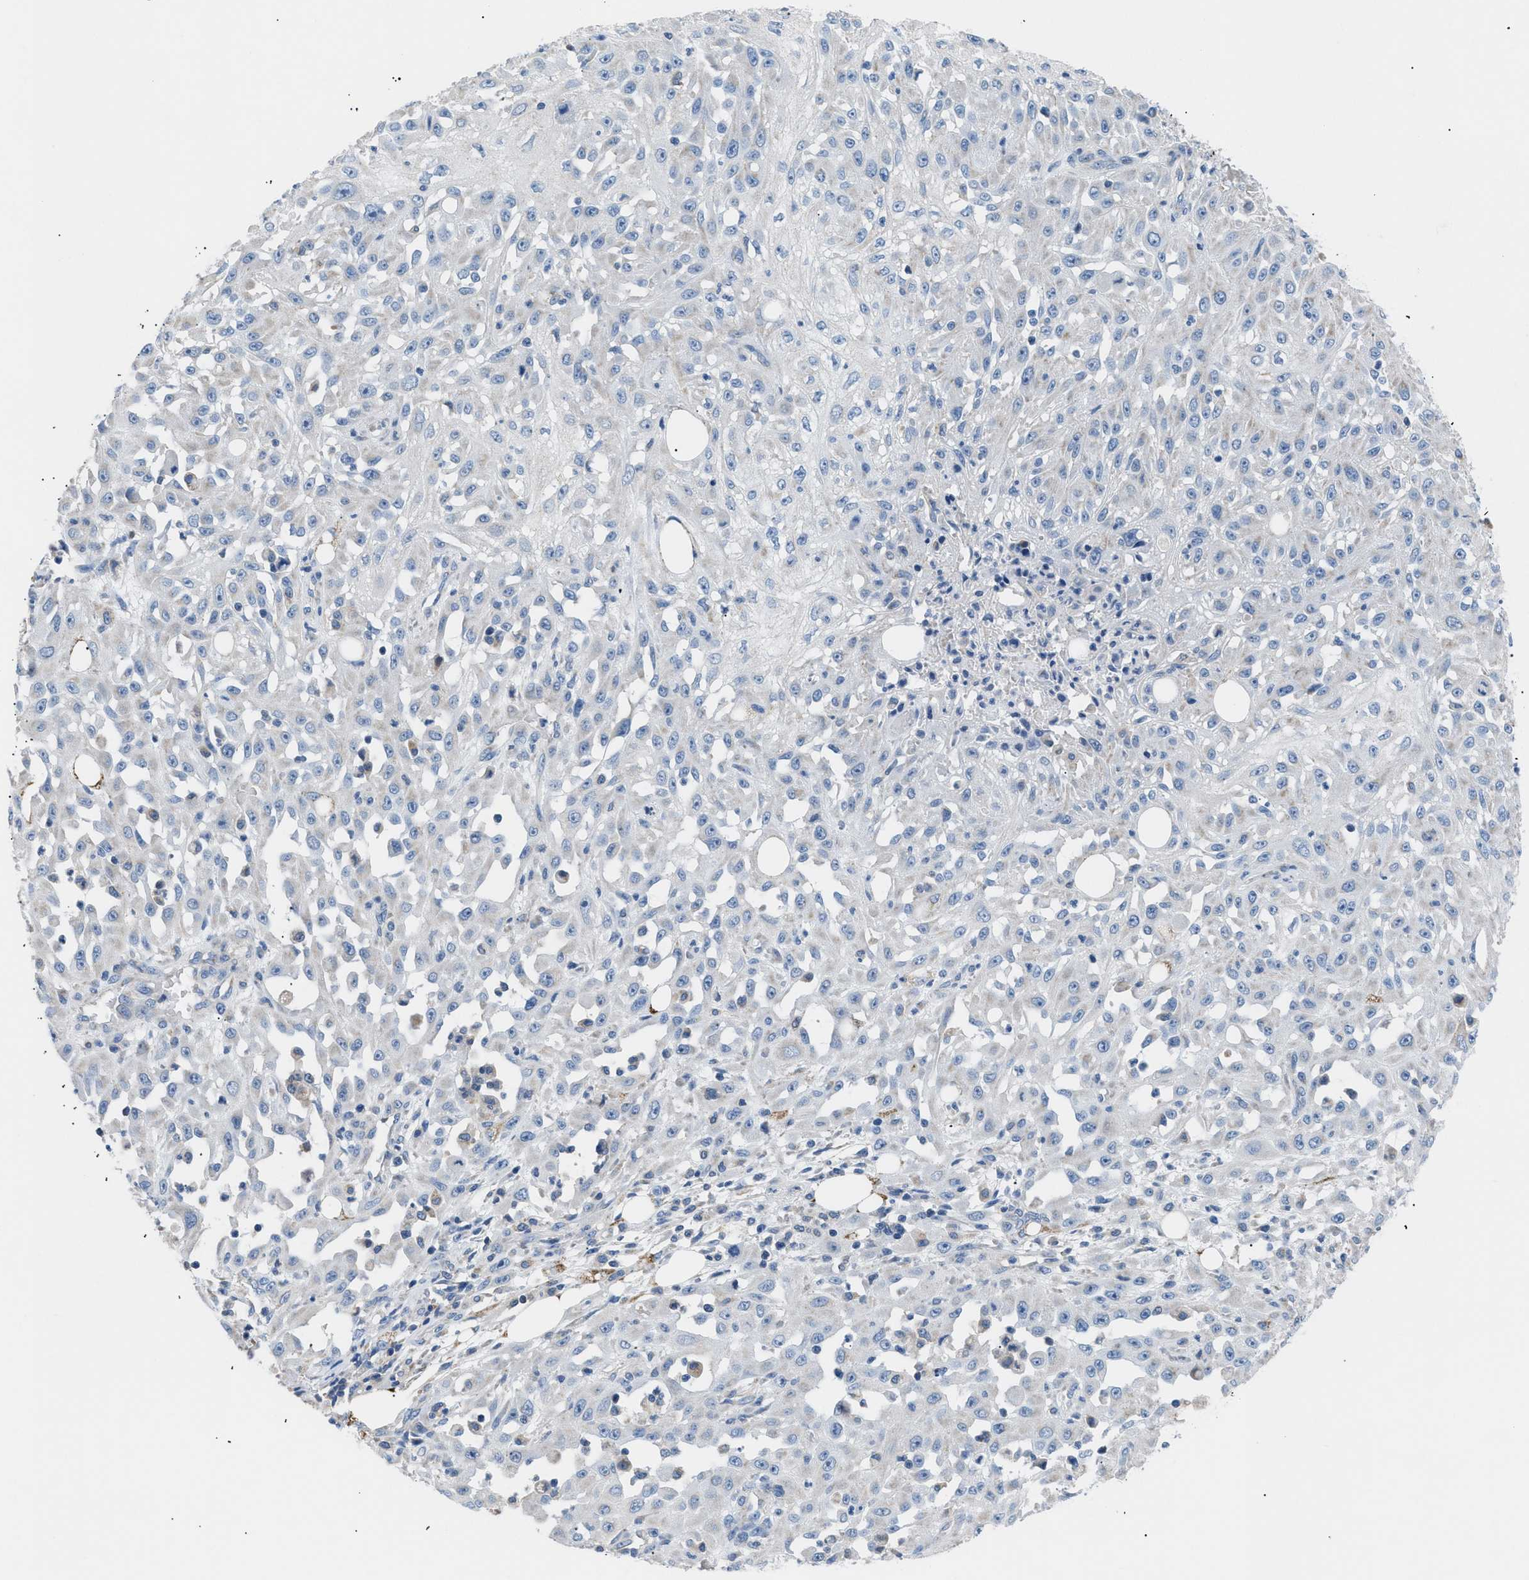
{"staining": {"intensity": "negative", "quantity": "none", "location": "none"}, "tissue": "skin cancer", "cell_type": "Tumor cells", "image_type": "cancer", "snomed": [{"axis": "morphology", "description": "Squamous cell carcinoma, NOS"}, {"axis": "morphology", "description": "Squamous cell carcinoma, metastatic, NOS"}, {"axis": "topography", "description": "Skin"}, {"axis": "topography", "description": "Lymph node"}], "caption": "Immunohistochemistry of human skin cancer shows no staining in tumor cells.", "gene": "ILDR1", "patient": {"sex": "male", "age": 75}}